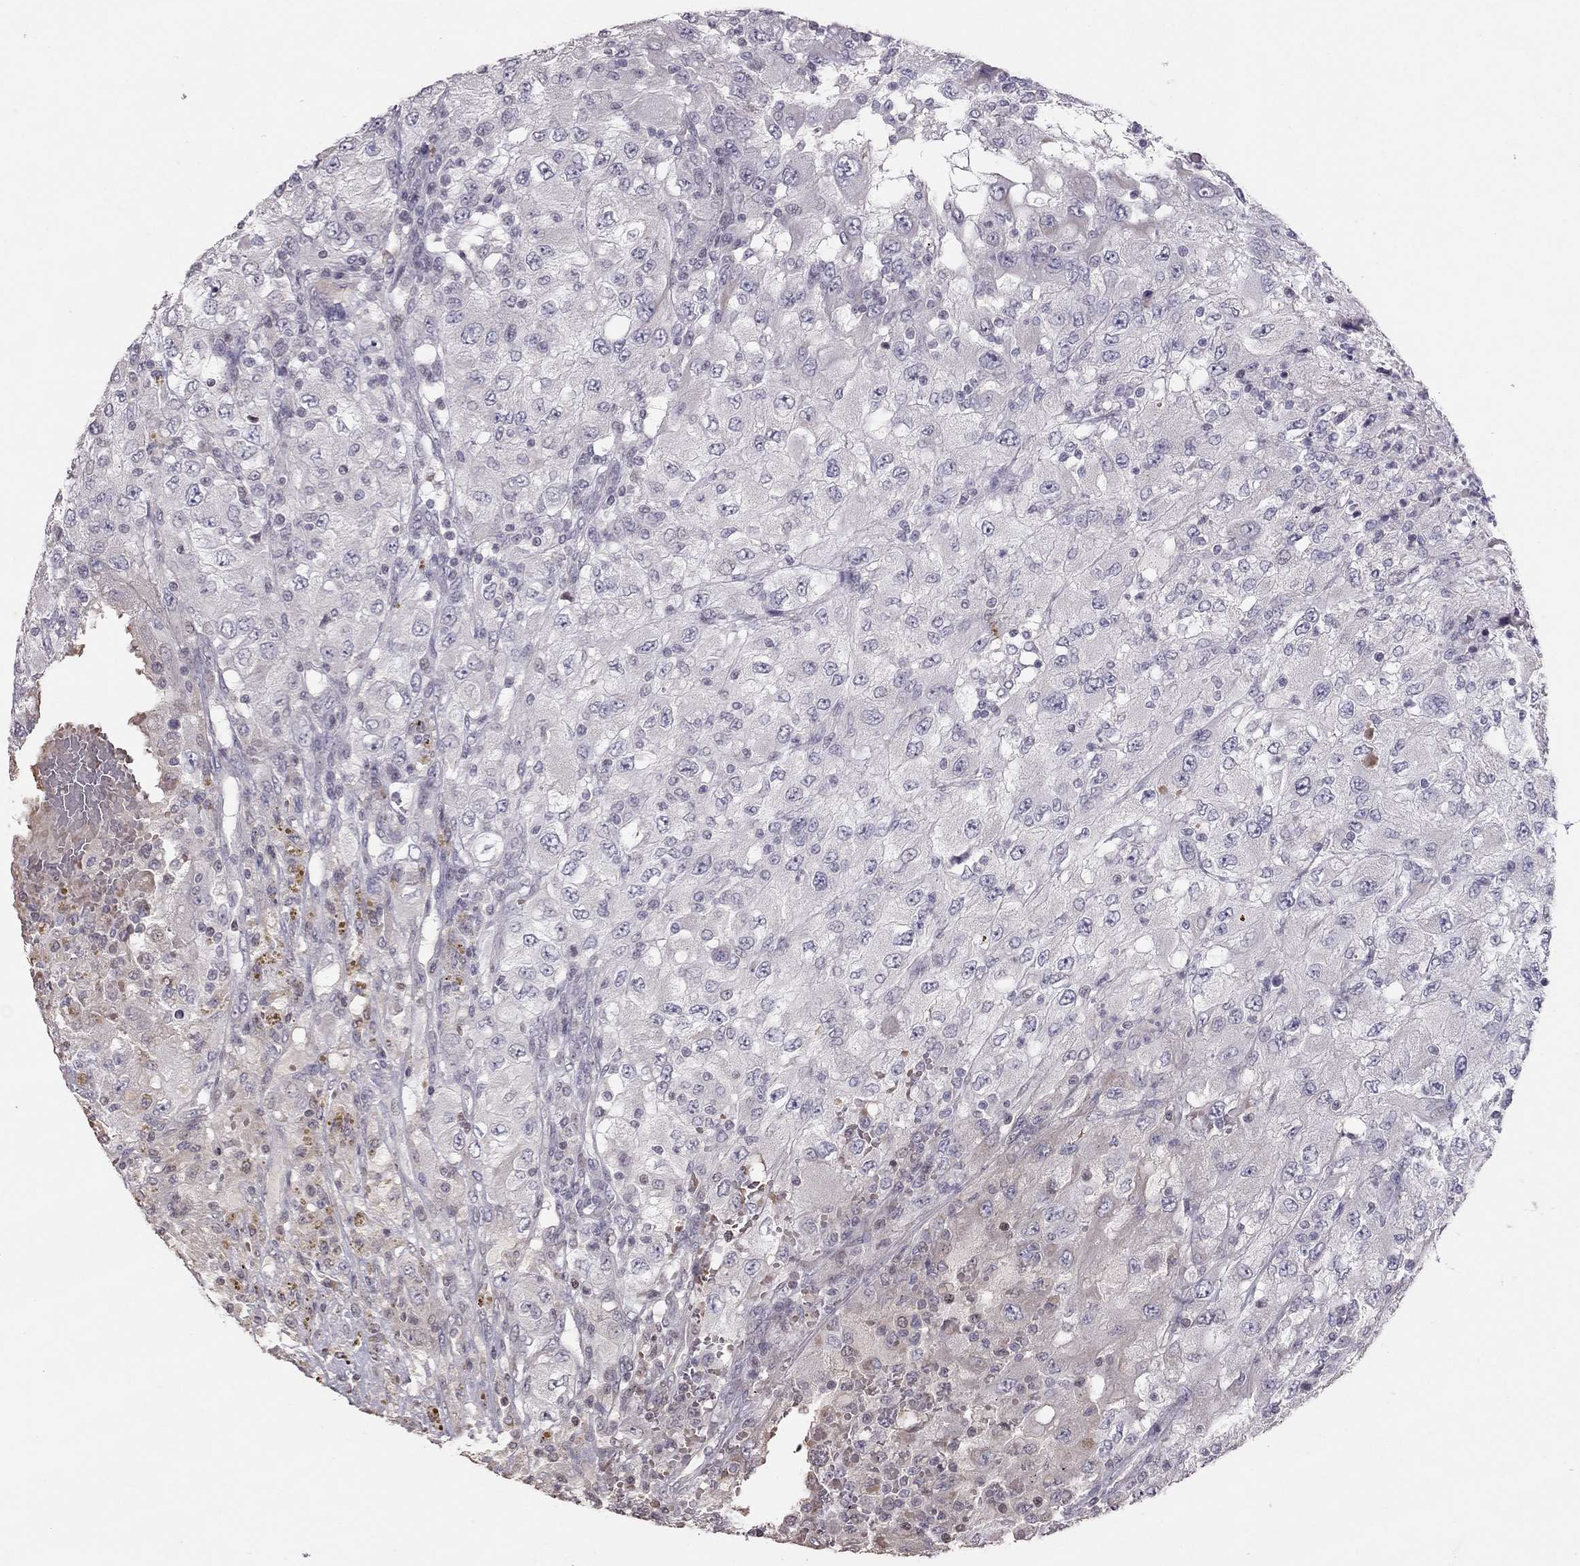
{"staining": {"intensity": "negative", "quantity": "none", "location": "none"}, "tissue": "renal cancer", "cell_type": "Tumor cells", "image_type": "cancer", "snomed": [{"axis": "morphology", "description": "Adenocarcinoma, NOS"}, {"axis": "topography", "description": "Kidney"}], "caption": "Tumor cells show no significant protein positivity in renal cancer.", "gene": "TSHB", "patient": {"sex": "female", "age": 67}}